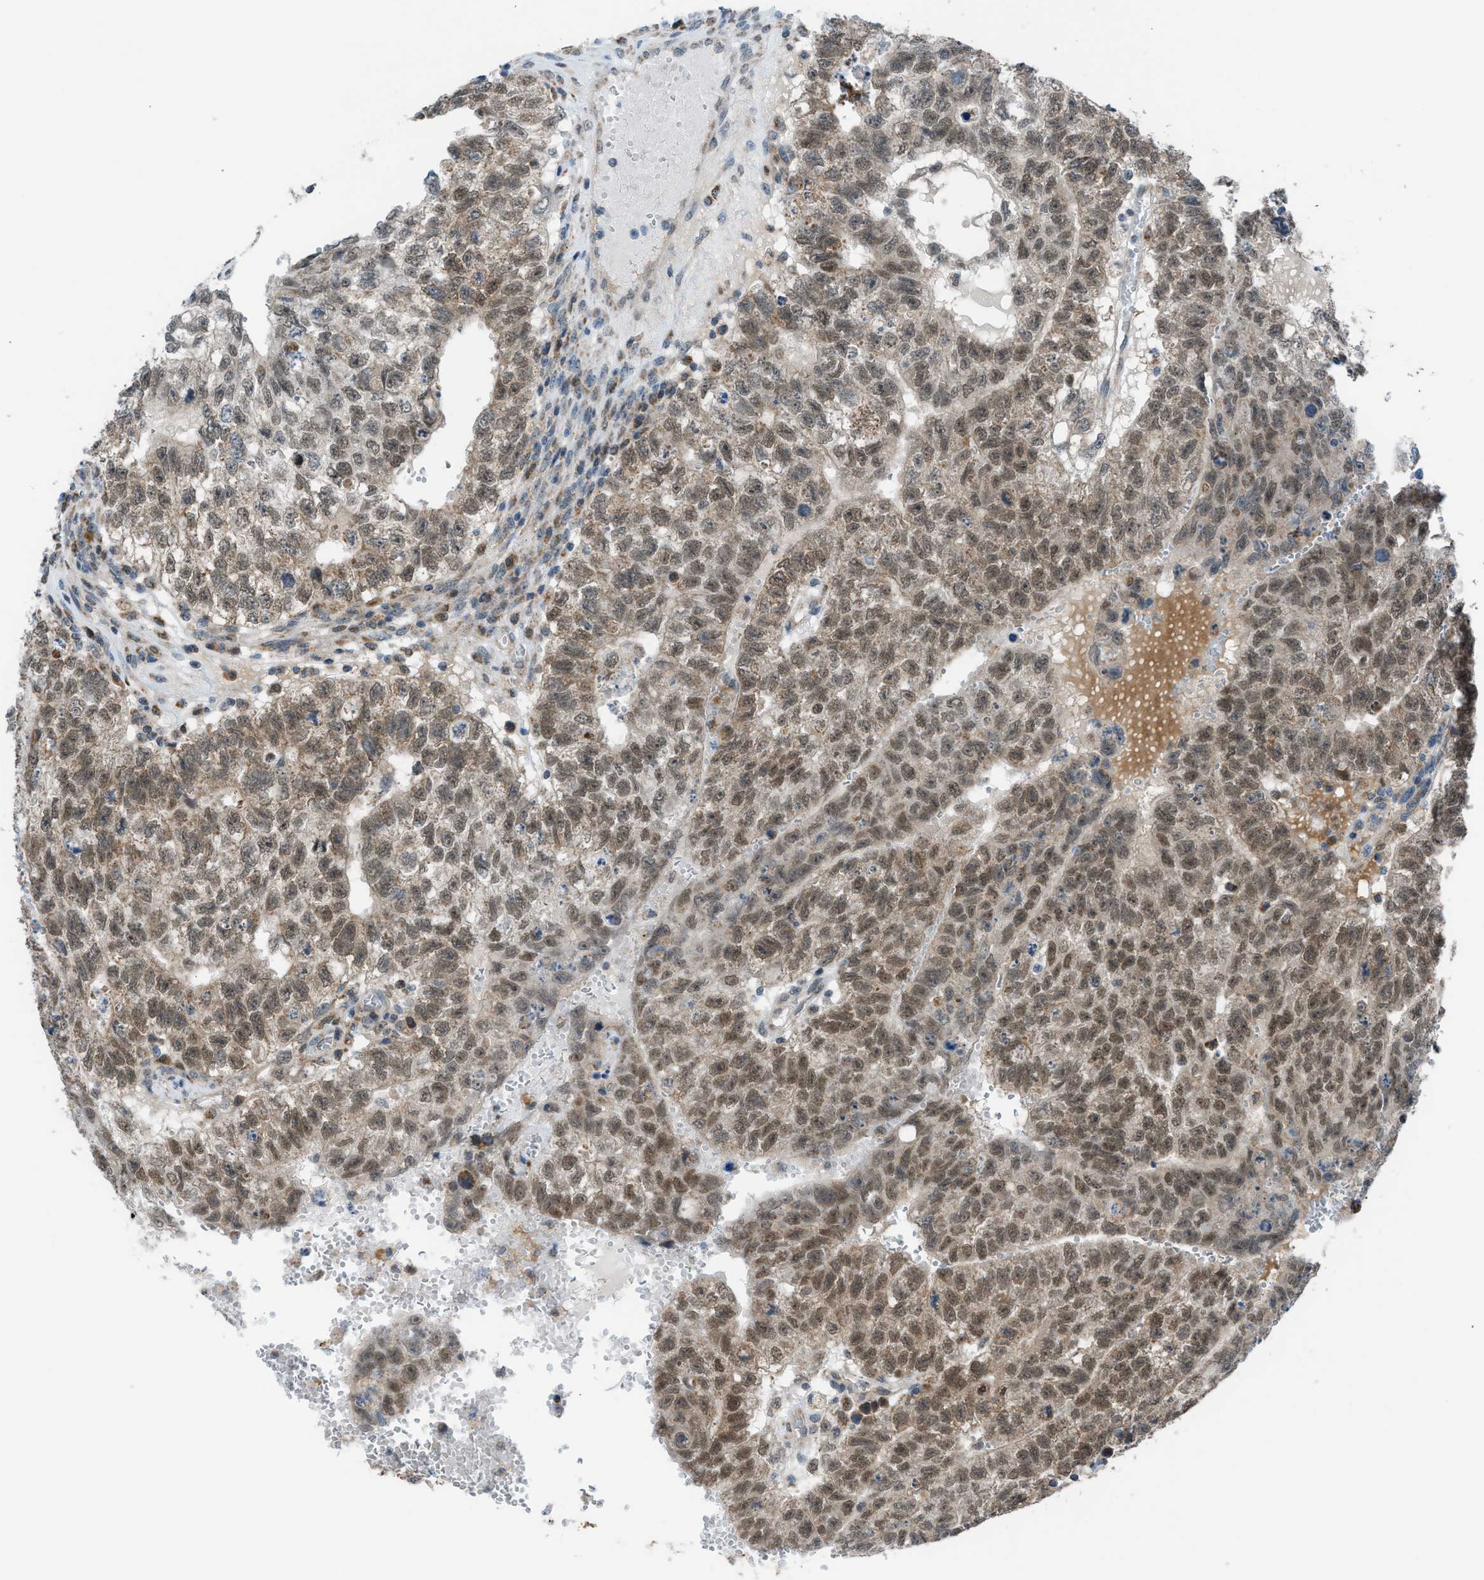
{"staining": {"intensity": "moderate", "quantity": ">75%", "location": "cytoplasmic/membranous,nuclear"}, "tissue": "testis cancer", "cell_type": "Tumor cells", "image_type": "cancer", "snomed": [{"axis": "morphology", "description": "Seminoma, NOS"}, {"axis": "morphology", "description": "Carcinoma, Embryonal, NOS"}, {"axis": "topography", "description": "Testis"}], "caption": "Brown immunohistochemical staining in testis embryonal carcinoma demonstrates moderate cytoplasmic/membranous and nuclear staining in approximately >75% of tumor cells.", "gene": "SRM", "patient": {"sex": "male", "age": 38}}